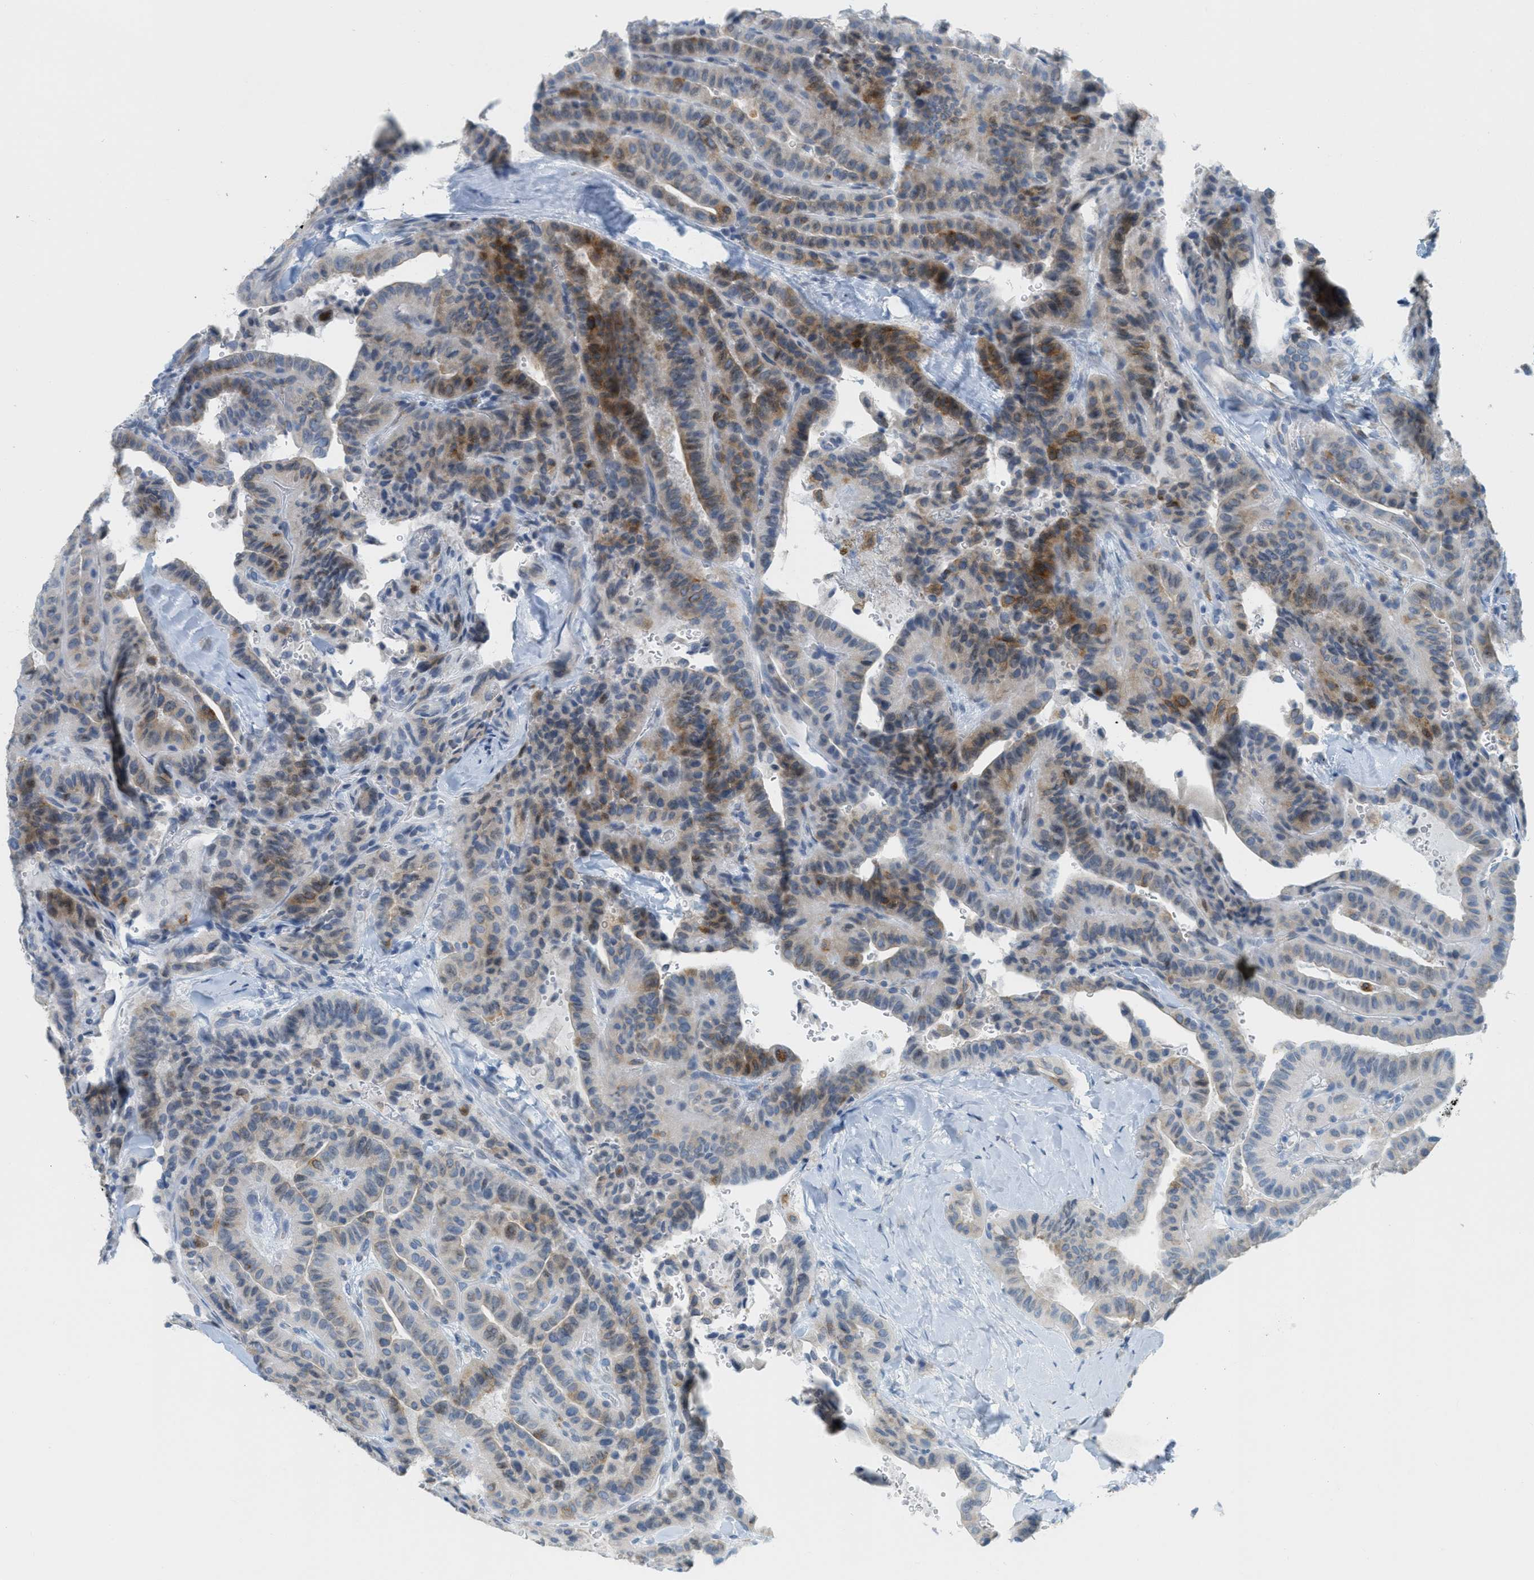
{"staining": {"intensity": "weak", "quantity": "25%-75%", "location": "cytoplasmic/membranous"}, "tissue": "thyroid cancer", "cell_type": "Tumor cells", "image_type": "cancer", "snomed": [{"axis": "morphology", "description": "Papillary adenocarcinoma, NOS"}, {"axis": "topography", "description": "Thyroid gland"}], "caption": "Thyroid cancer (papillary adenocarcinoma) stained for a protein (brown) displays weak cytoplasmic/membranous positive positivity in about 25%-75% of tumor cells.", "gene": "TEX264", "patient": {"sex": "male", "age": 77}}